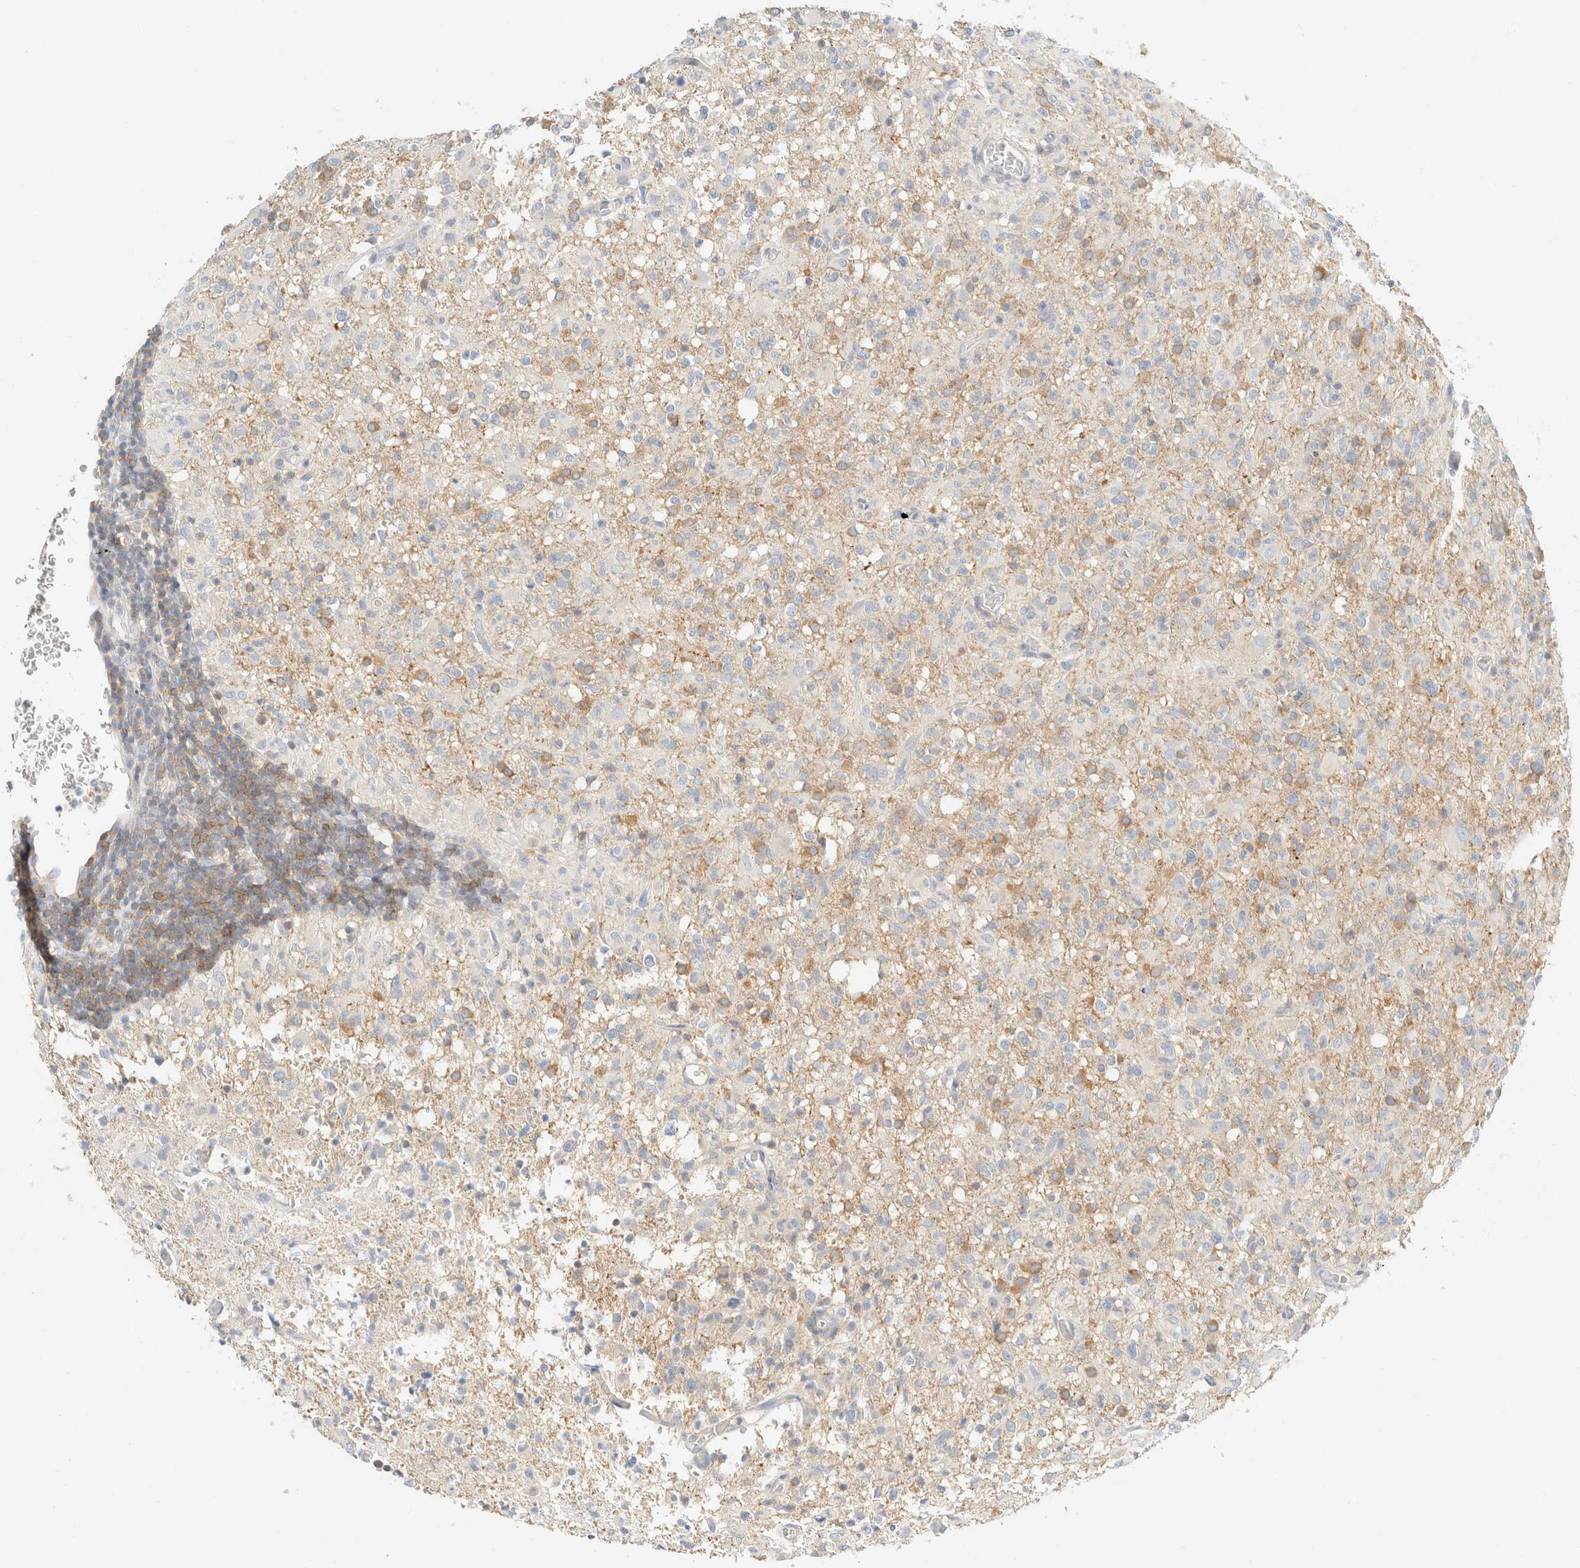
{"staining": {"intensity": "weak", "quantity": "<25%", "location": "cytoplasmic/membranous"}, "tissue": "glioma", "cell_type": "Tumor cells", "image_type": "cancer", "snomed": [{"axis": "morphology", "description": "Glioma, malignant, High grade"}, {"axis": "topography", "description": "Brain"}], "caption": "Immunohistochemistry (IHC) of glioma reveals no staining in tumor cells.", "gene": "SH3GLB2", "patient": {"sex": "female", "age": 57}}